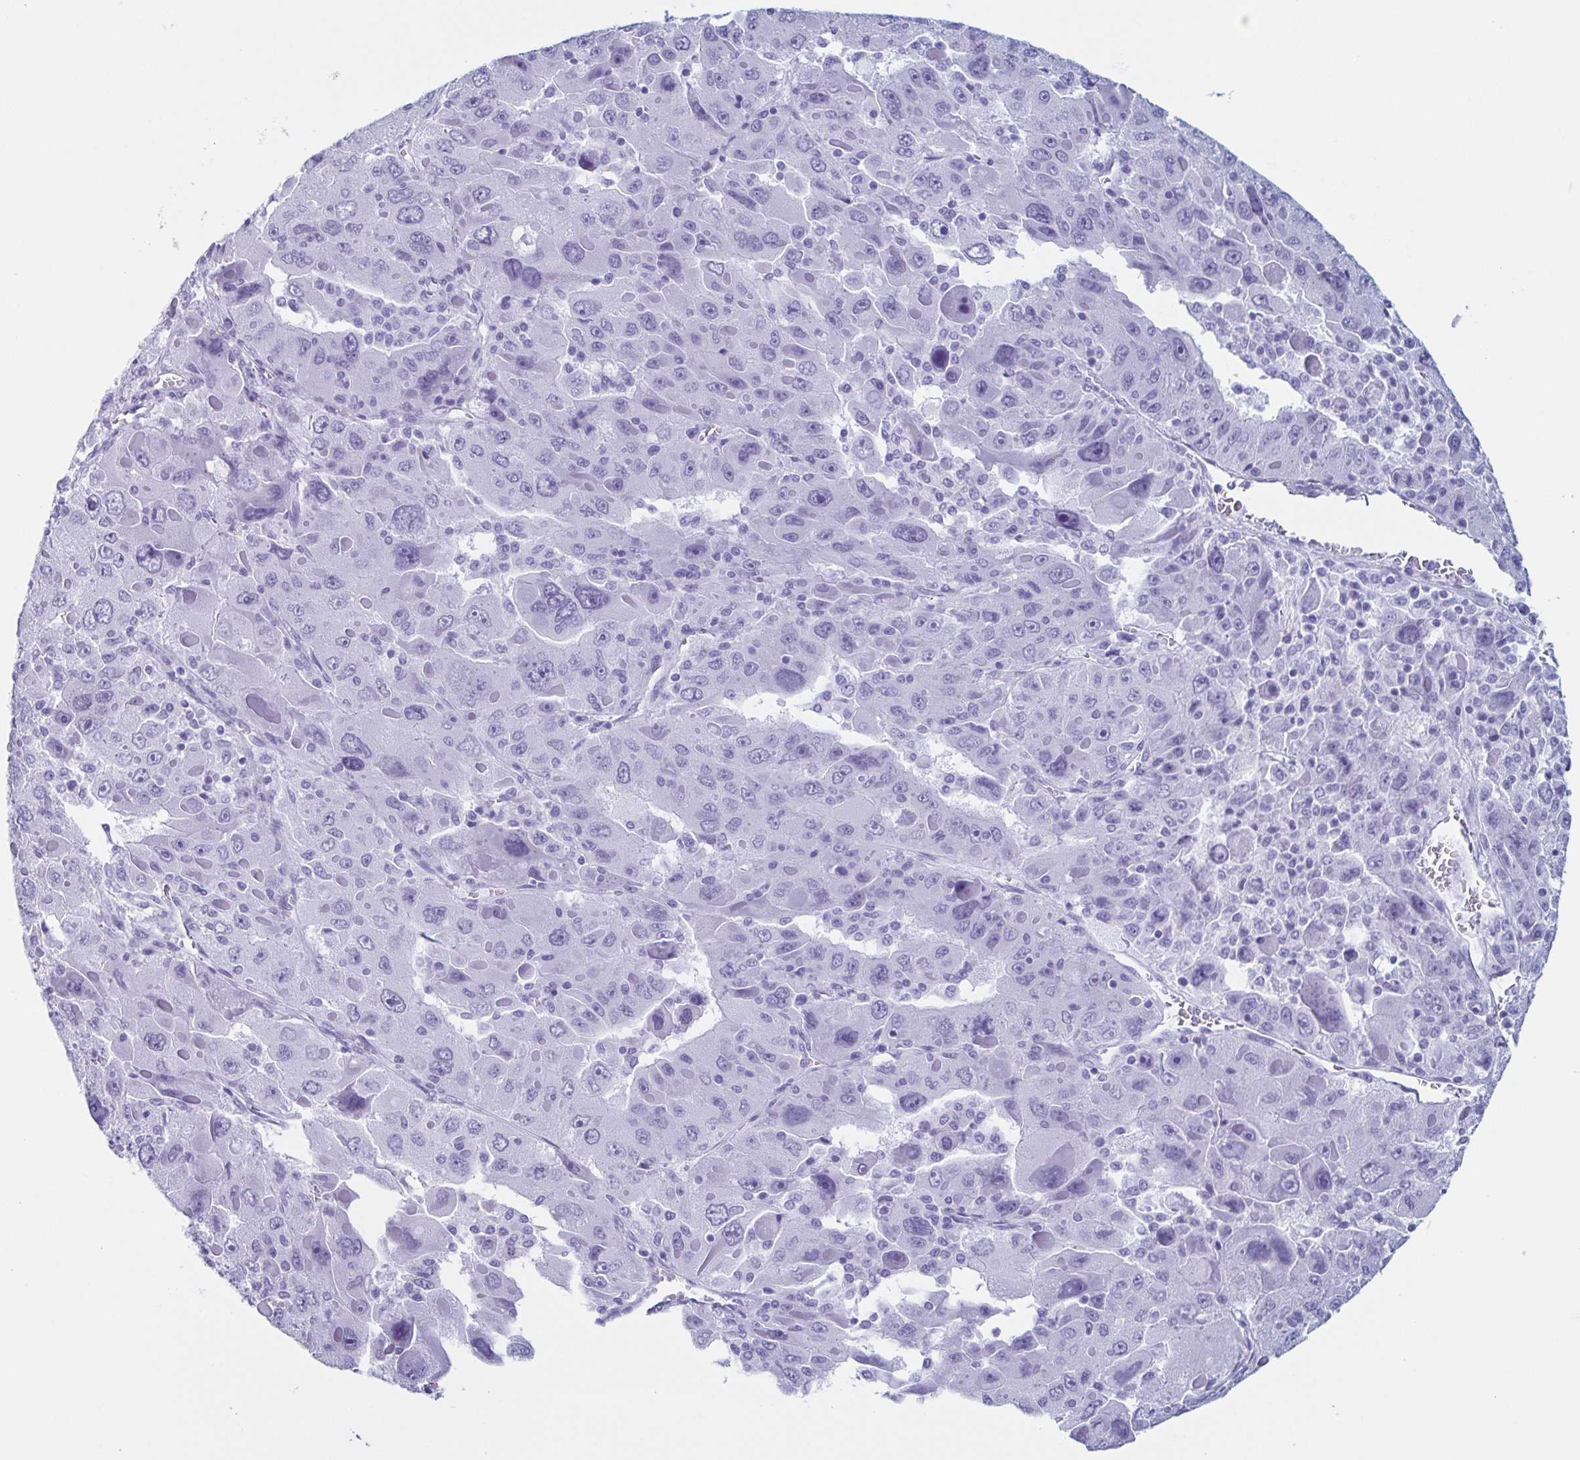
{"staining": {"intensity": "negative", "quantity": "none", "location": "none"}, "tissue": "liver cancer", "cell_type": "Tumor cells", "image_type": "cancer", "snomed": [{"axis": "morphology", "description": "Carcinoma, Hepatocellular, NOS"}, {"axis": "topography", "description": "Liver"}], "caption": "A high-resolution photomicrograph shows immunohistochemistry (IHC) staining of liver cancer, which shows no significant positivity in tumor cells.", "gene": "ENKUR", "patient": {"sex": "female", "age": 41}}